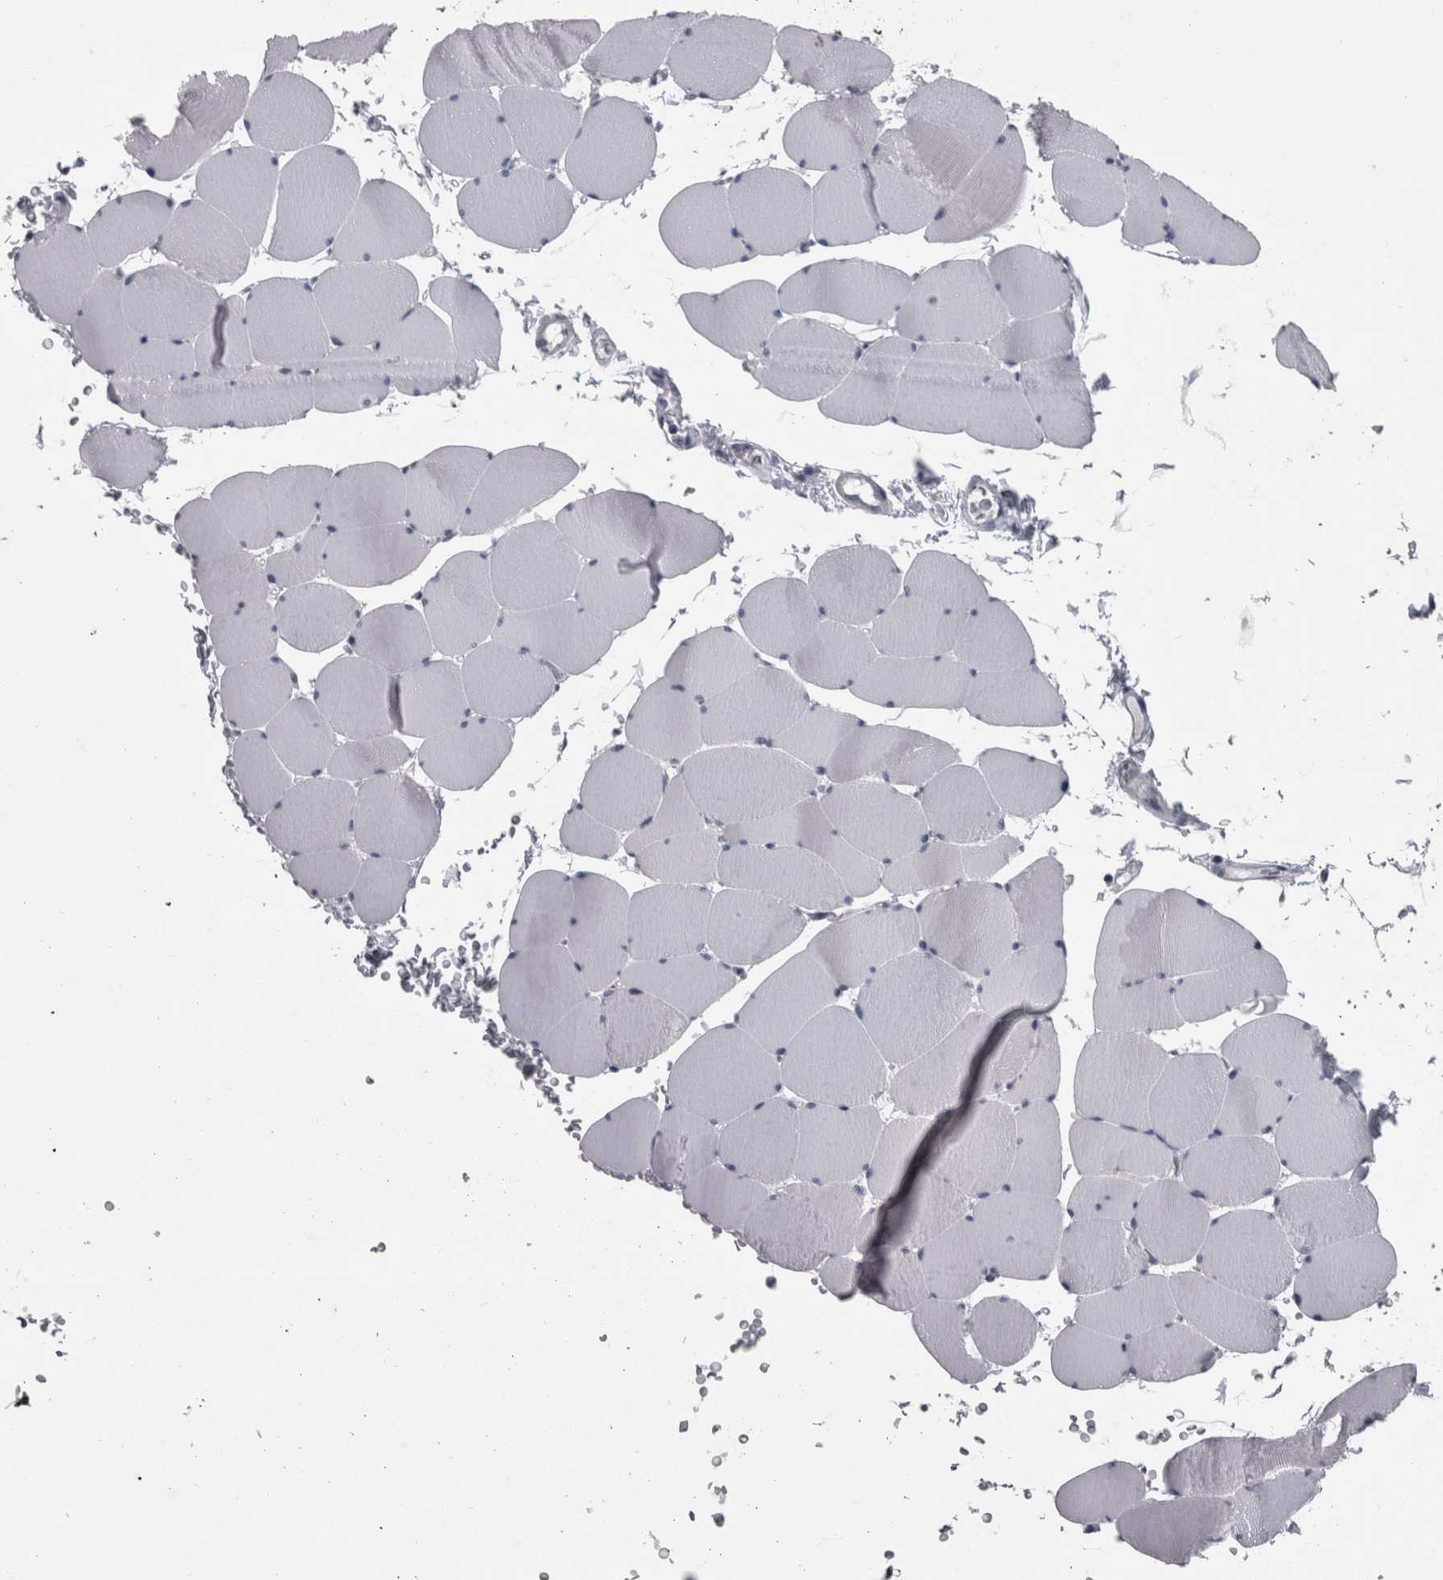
{"staining": {"intensity": "weak", "quantity": "<25%", "location": "cytoplasmic/membranous"}, "tissue": "skeletal muscle", "cell_type": "Myocytes", "image_type": "normal", "snomed": [{"axis": "morphology", "description": "Normal tissue, NOS"}, {"axis": "topography", "description": "Skeletal muscle"}], "caption": "A high-resolution histopathology image shows immunohistochemistry staining of benign skeletal muscle, which exhibits no significant staining in myocytes. (DAB (3,3'-diaminobenzidine) immunohistochemistry (IHC) visualized using brightfield microscopy, high magnification).", "gene": "DBT", "patient": {"sex": "male", "age": 62}}